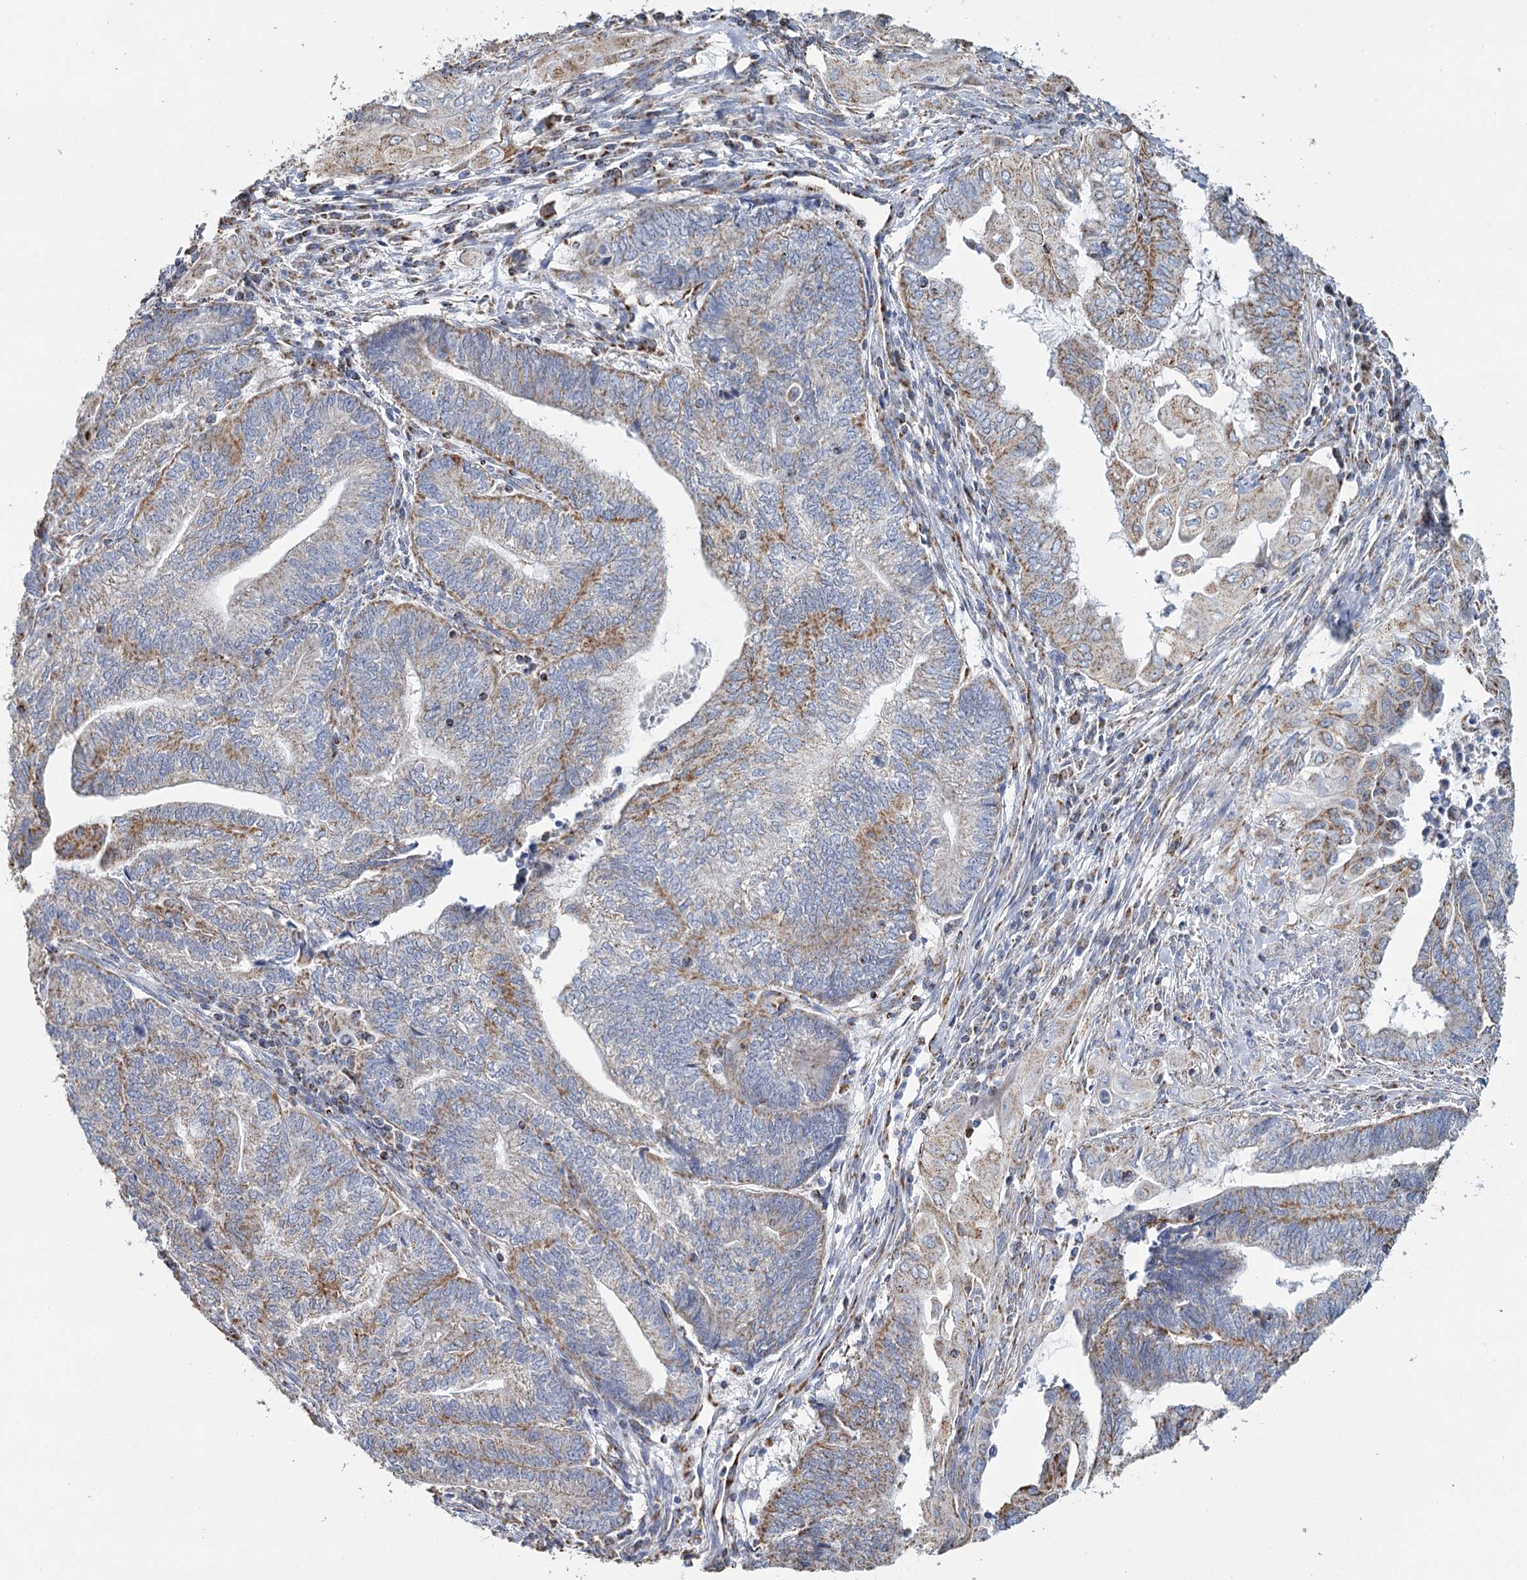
{"staining": {"intensity": "moderate", "quantity": "25%-75%", "location": "cytoplasmic/membranous"}, "tissue": "endometrial cancer", "cell_type": "Tumor cells", "image_type": "cancer", "snomed": [{"axis": "morphology", "description": "Adenocarcinoma, NOS"}, {"axis": "topography", "description": "Uterus"}, {"axis": "topography", "description": "Endometrium"}], "caption": "Approximately 25%-75% of tumor cells in human endometrial cancer (adenocarcinoma) reveal moderate cytoplasmic/membranous protein positivity as visualized by brown immunohistochemical staining.", "gene": "MRPL44", "patient": {"sex": "female", "age": 70}}